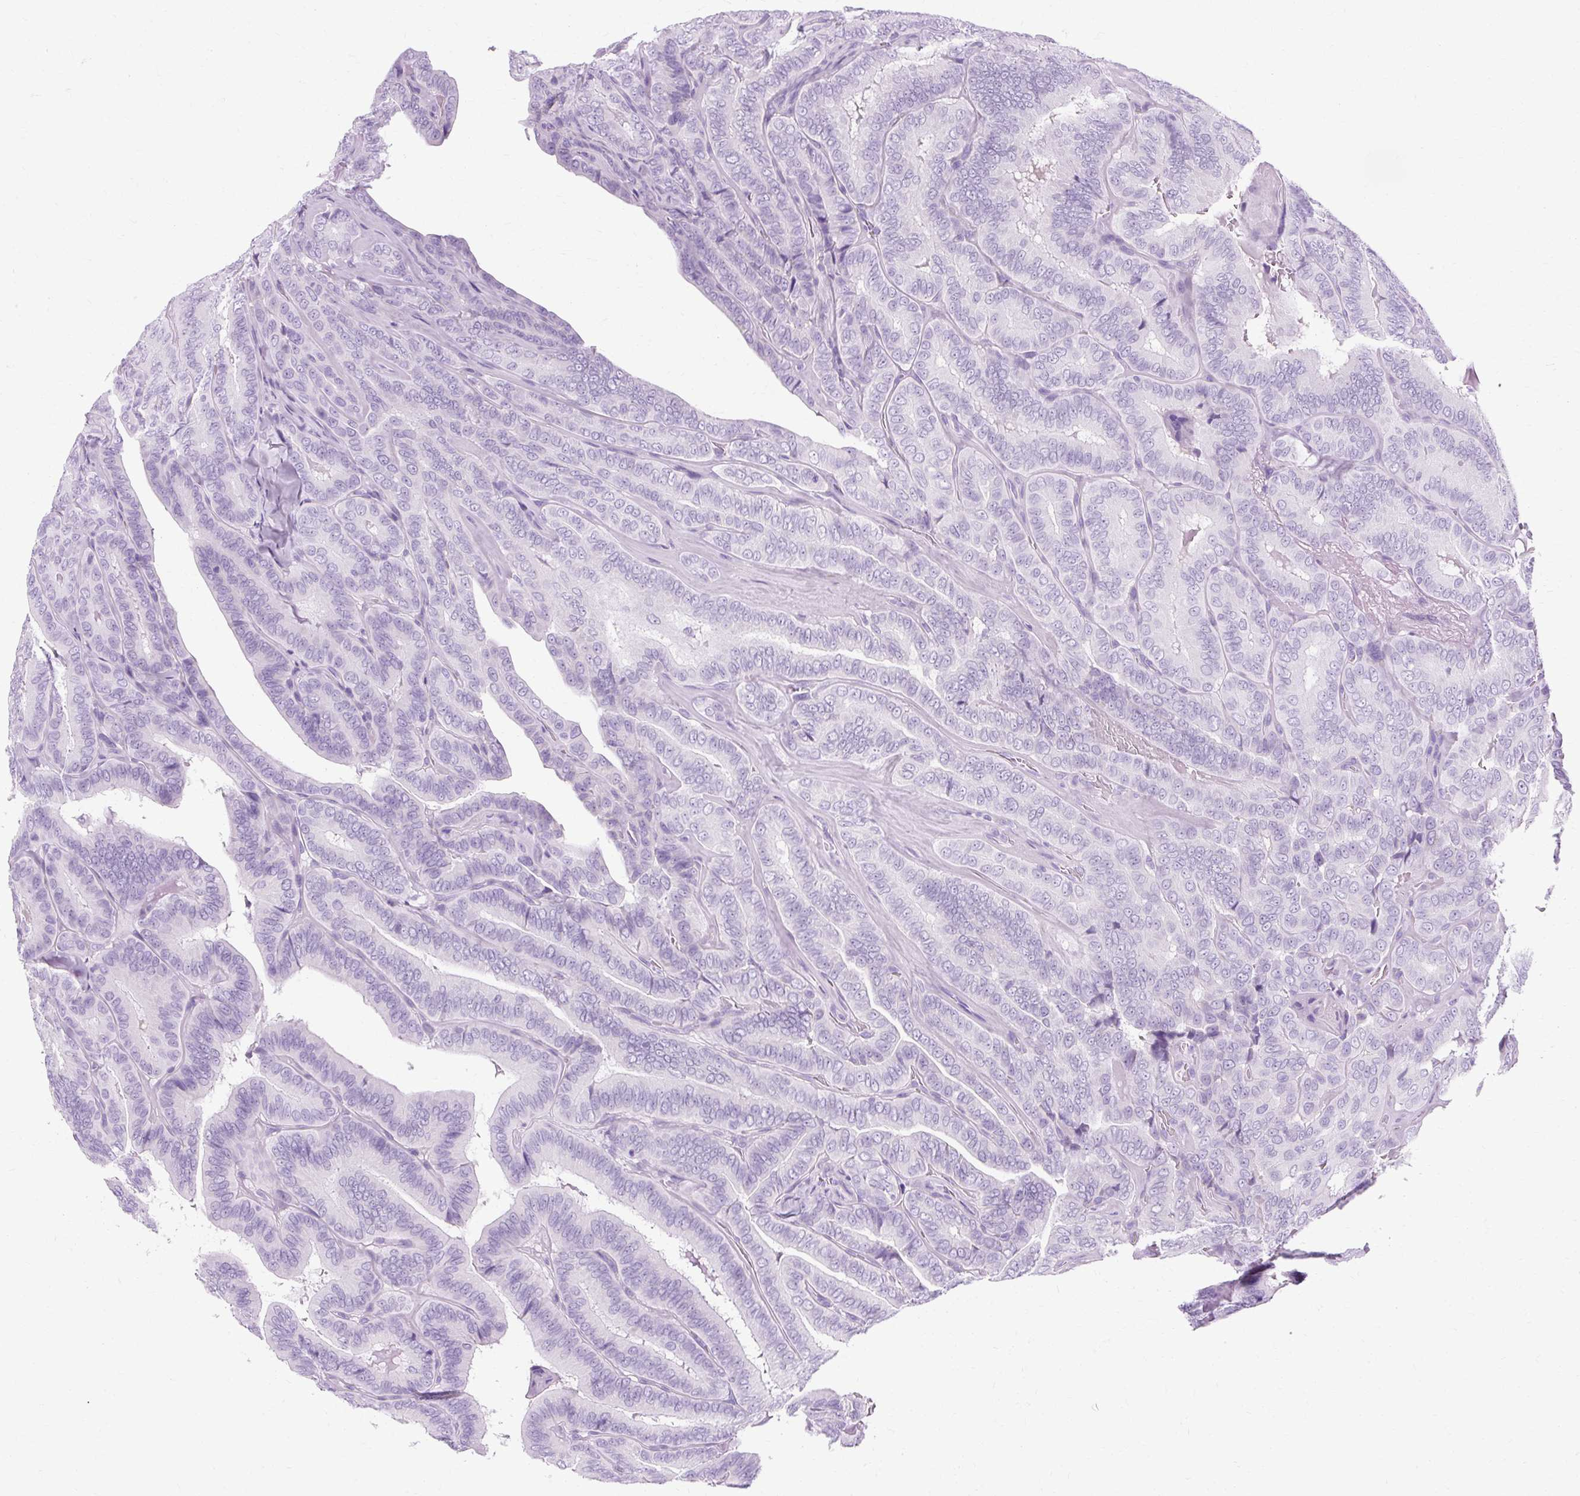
{"staining": {"intensity": "negative", "quantity": "none", "location": "none"}, "tissue": "thyroid cancer", "cell_type": "Tumor cells", "image_type": "cancer", "snomed": [{"axis": "morphology", "description": "Papillary adenocarcinoma, NOS"}, {"axis": "topography", "description": "Thyroid gland"}], "caption": "Thyroid papillary adenocarcinoma stained for a protein using IHC shows no expression tumor cells.", "gene": "B3GNT4", "patient": {"sex": "male", "age": 61}}